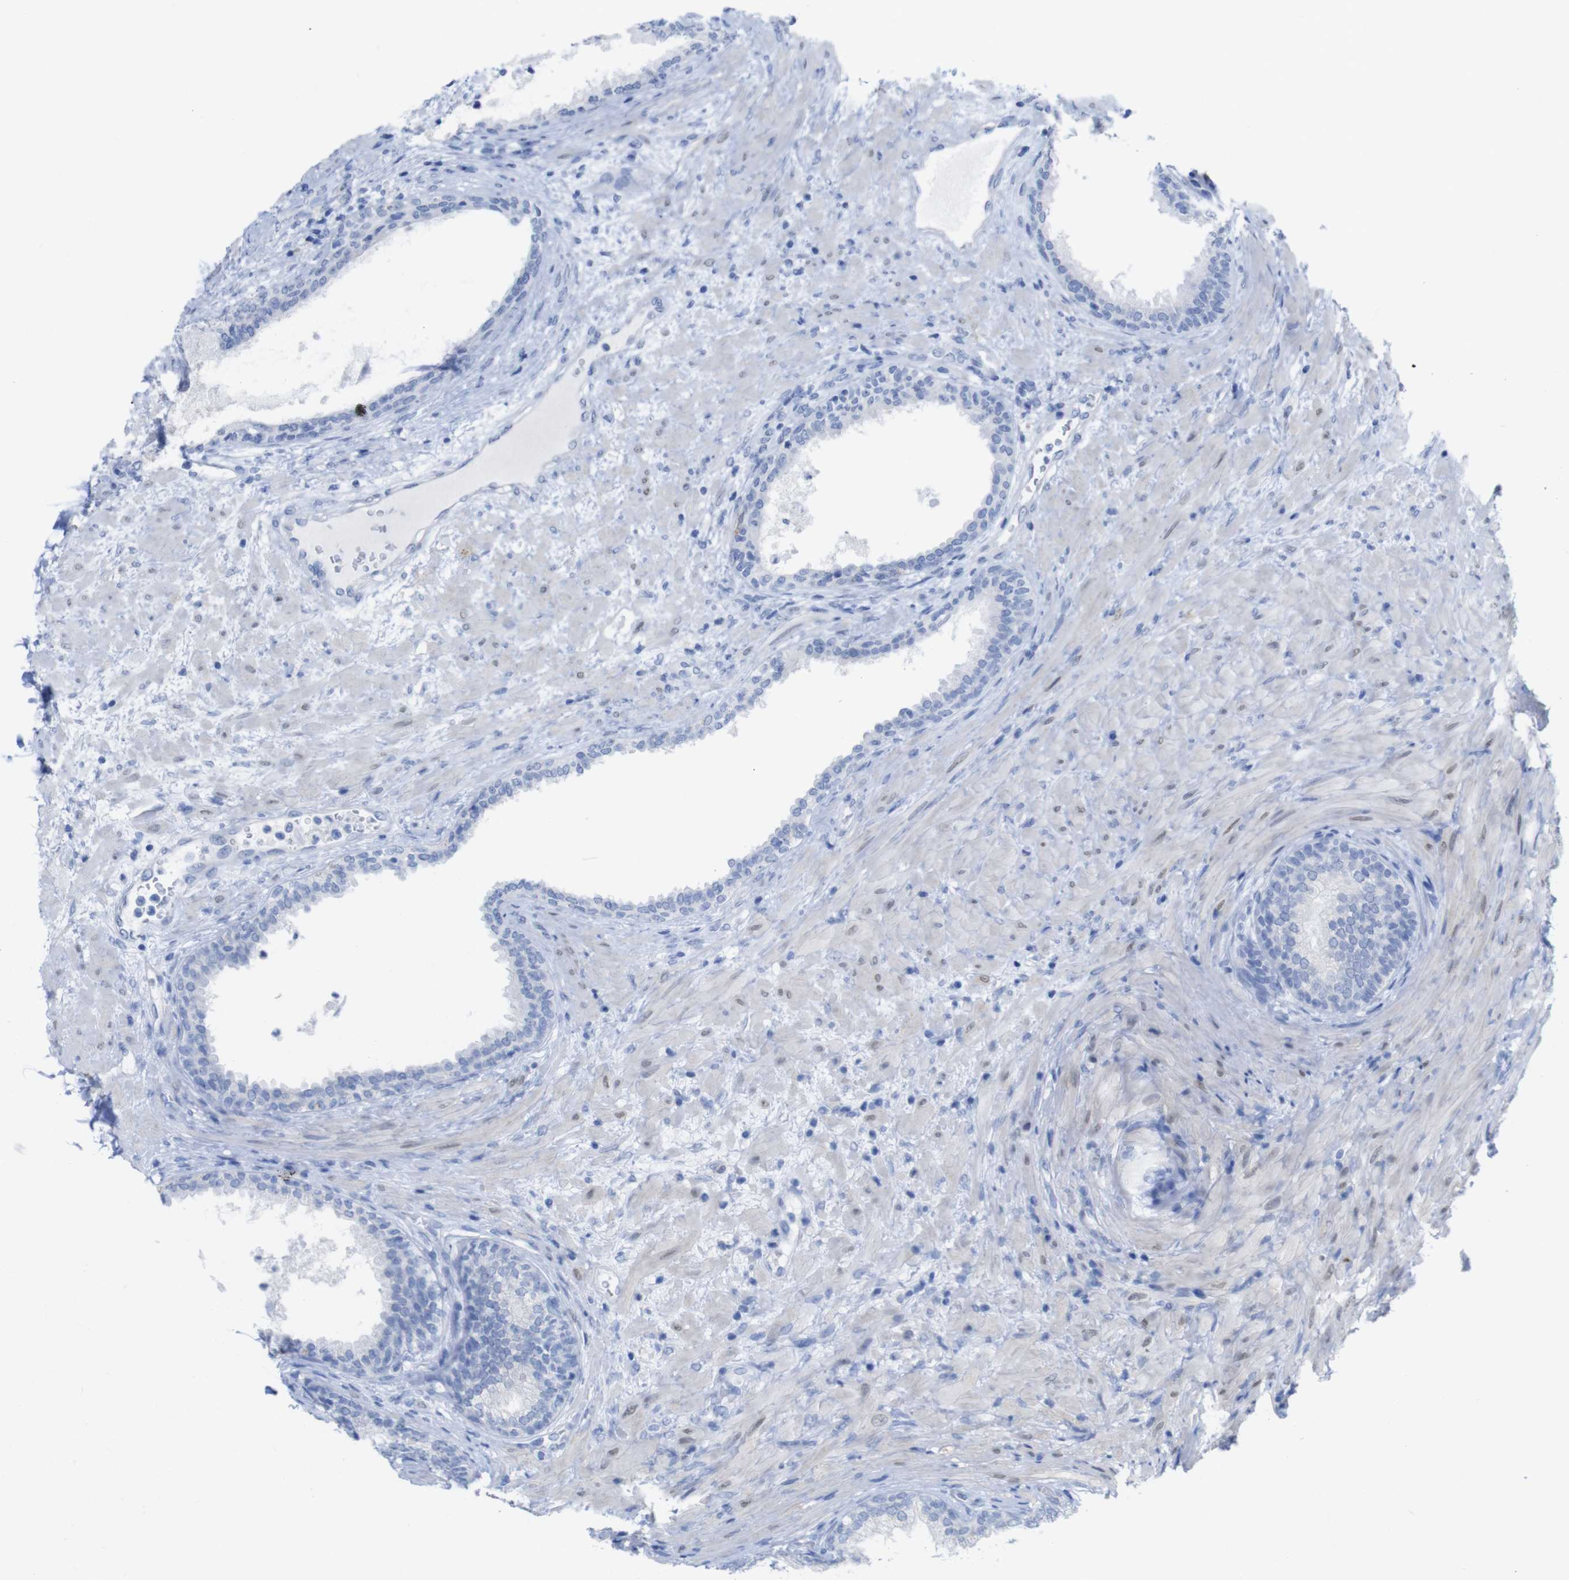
{"staining": {"intensity": "negative", "quantity": "none", "location": "none"}, "tissue": "prostate", "cell_type": "Glandular cells", "image_type": "normal", "snomed": [{"axis": "morphology", "description": "Normal tissue, NOS"}, {"axis": "topography", "description": "Prostate"}], "caption": "Immunohistochemical staining of benign human prostate demonstrates no significant expression in glandular cells. The staining was performed using DAB (3,3'-diaminobenzidine) to visualize the protein expression in brown, while the nuclei were stained in blue with hematoxylin (Magnification: 20x).", "gene": "PNMA1", "patient": {"sex": "male", "age": 76}}